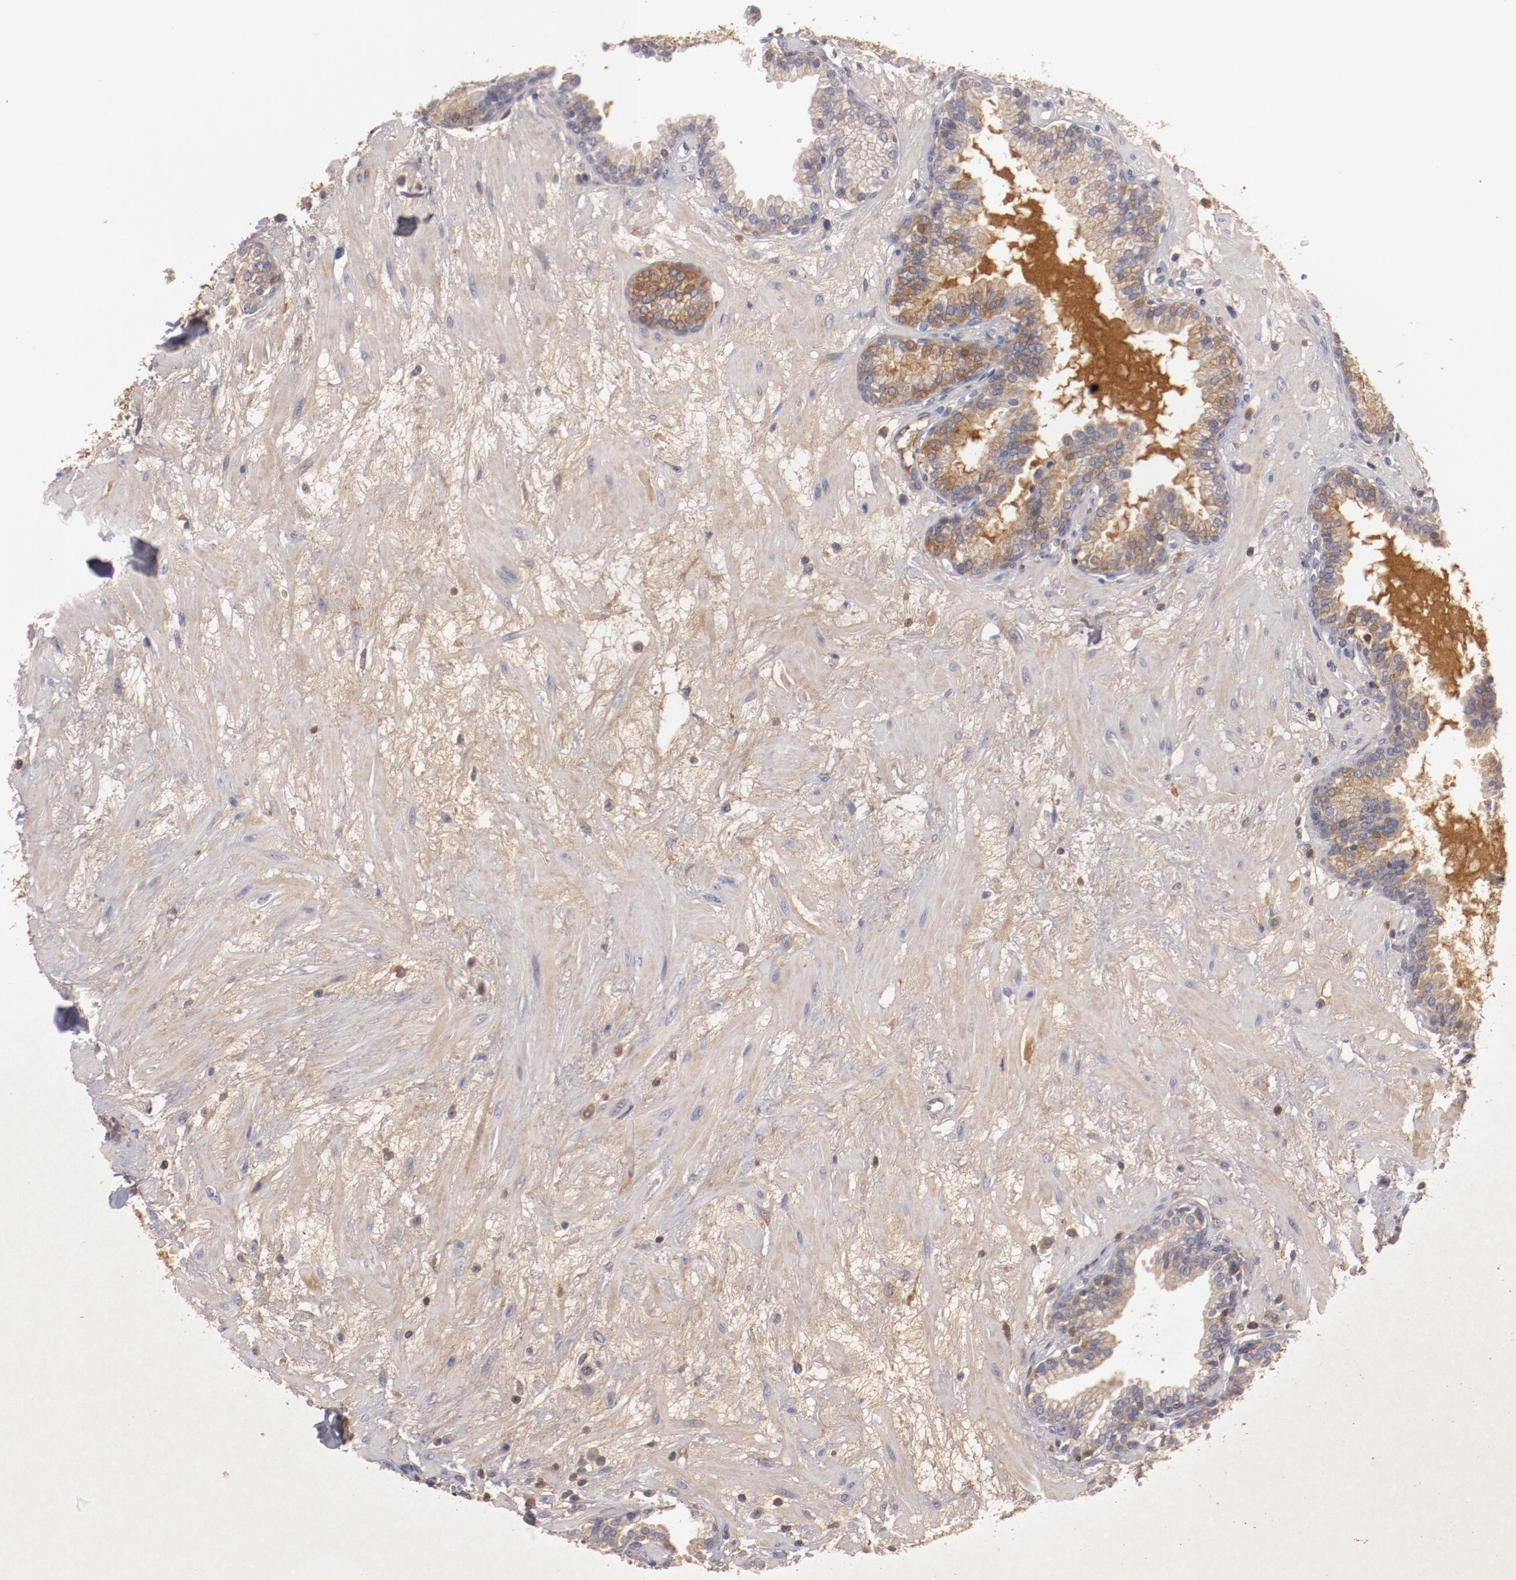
{"staining": {"intensity": "weak", "quantity": "<25%", "location": "cytoplasmic/membranous"}, "tissue": "prostate", "cell_type": "Glandular cells", "image_type": "normal", "snomed": [{"axis": "morphology", "description": "Normal tissue, NOS"}, {"axis": "topography", "description": "Prostate"}], "caption": "Human prostate stained for a protein using immunohistochemistry (IHC) demonstrates no staining in glandular cells.", "gene": "MBL2", "patient": {"sex": "male", "age": 64}}